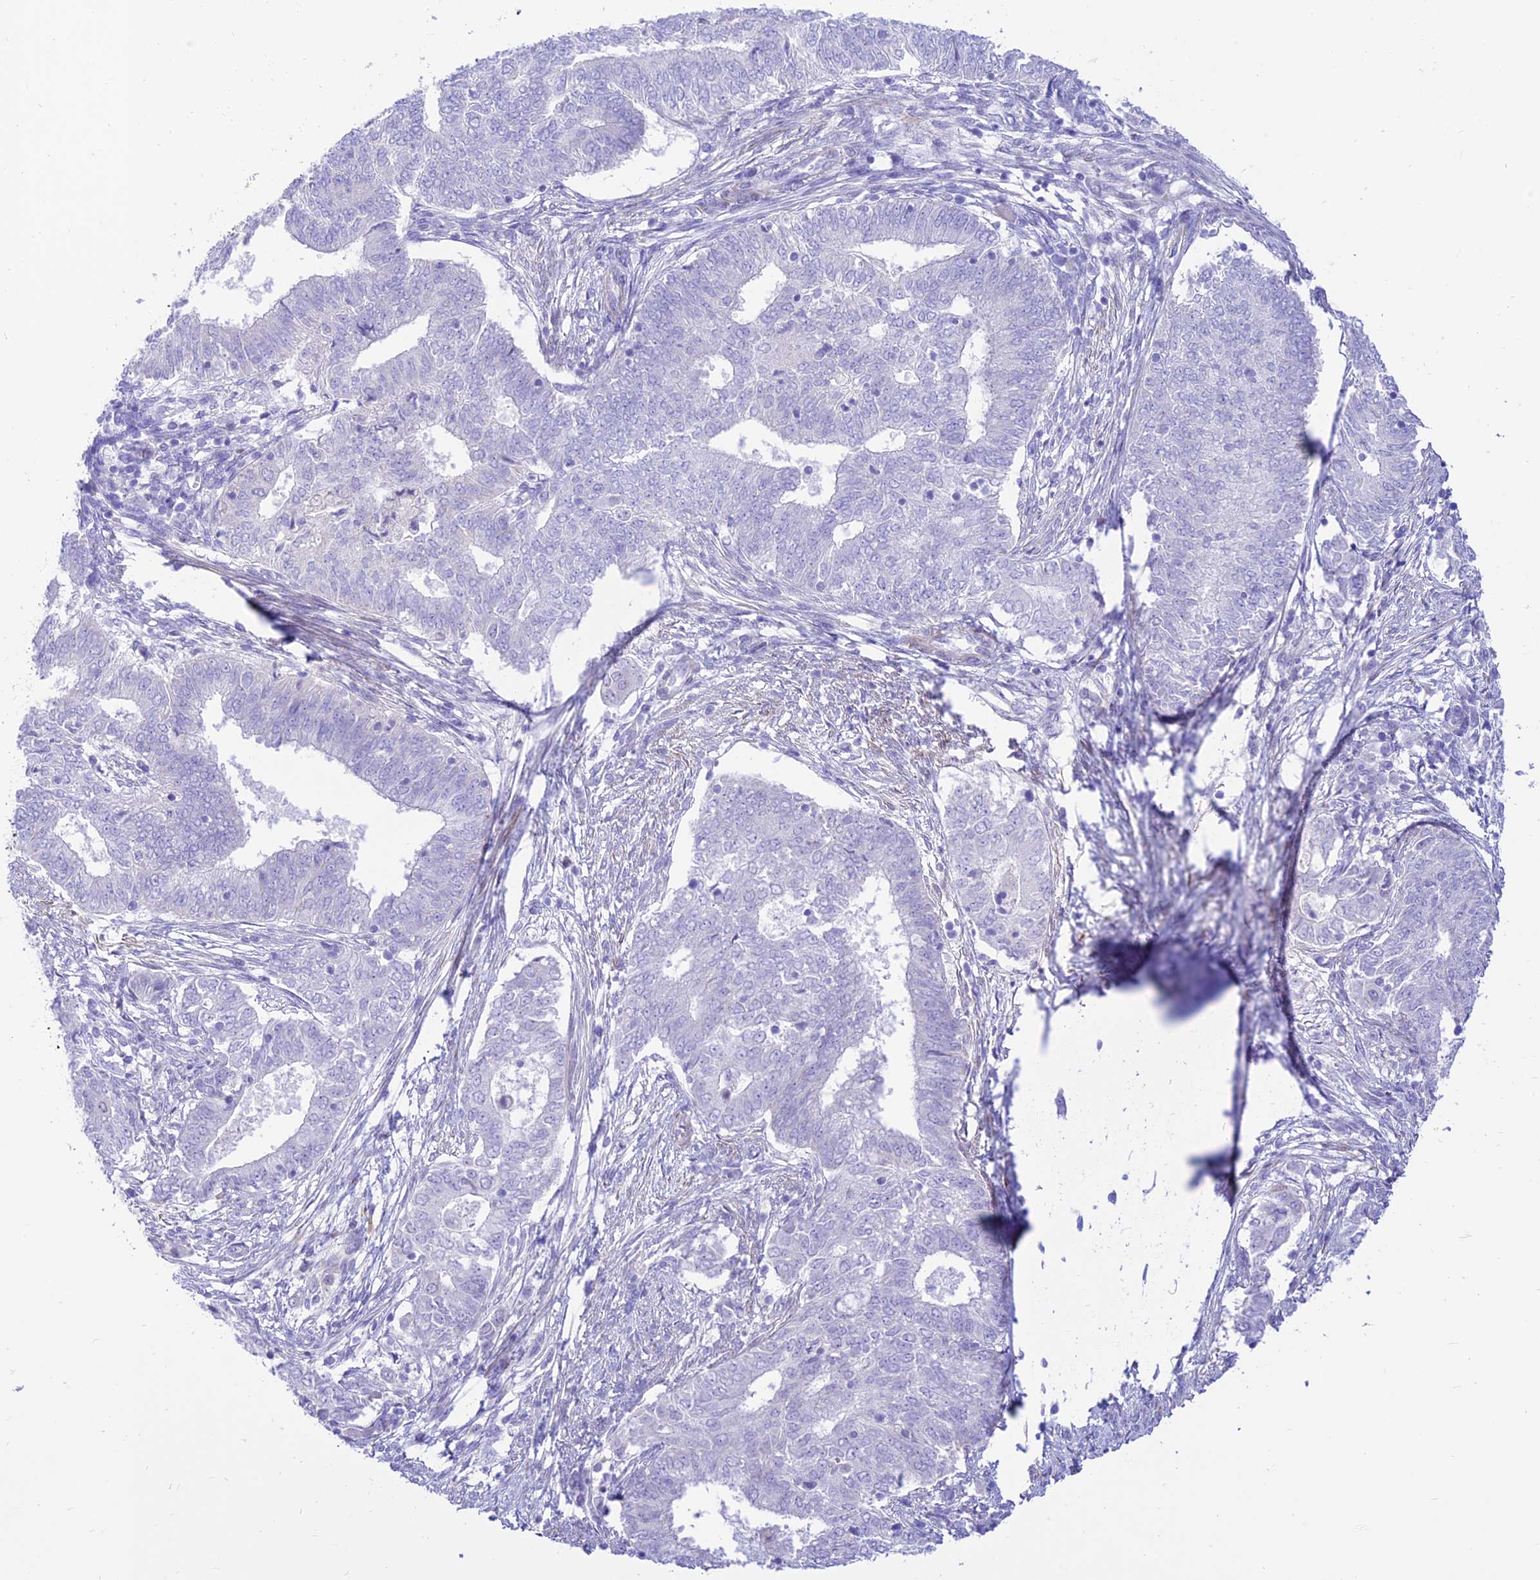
{"staining": {"intensity": "negative", "quantity": "none", "location": "none"}, "tissue": "endometrial cancer", "cell_type": "Tumor cells", "image_type": "cancer", "snomed": [{"axis": "morphology", "description": "Adenocarcinoma, NOS"}, {"axis": "topography", "description": "Endometrium"}], "caption": "IHC micrograph of human endometrial cancer stained for a protein (brown), which displays no expression in tumor cells.", "gene": "FAM186B", "patient": {"sex": "female", "age": 62}}